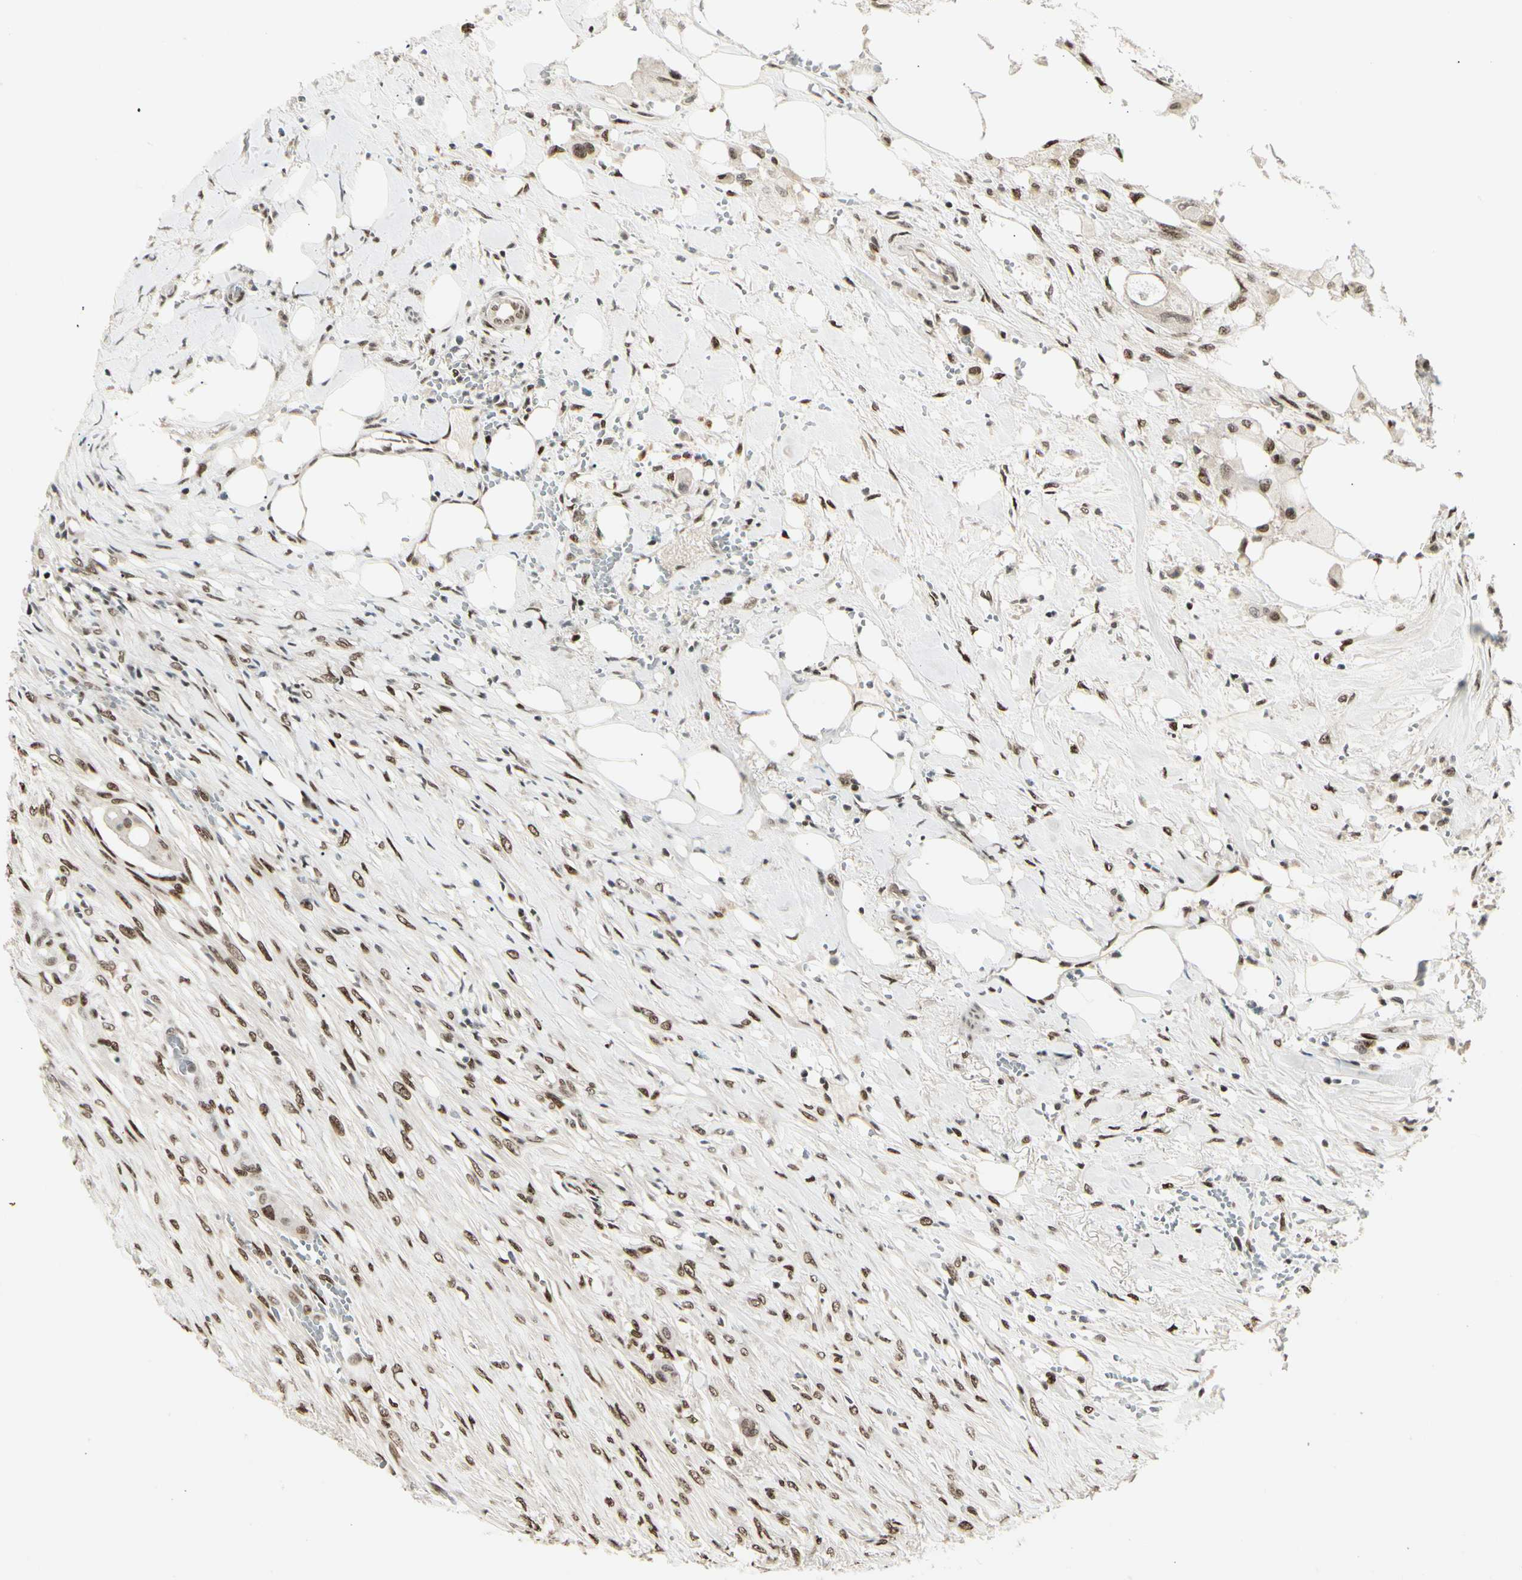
{"staining": {"intensity": "moderate", "quantity": ">75%", "location": "nuclear"}, "tissue": "colorectal cancer", "cell_type": "Tumor cells", "image_type": "cancer", "snomed": [{"axis": "morphology", "description": "Adenocarcinoma, NOS"}, {"axis": "topography", "description": "Colon"}], "caption": "IHC micrograph of adenocarcinoma (colorectal) stained for a protein (brown), which exhibits medium levels of moderate nuclear expression in approximately >75% of tumor cells.", "gene": "FOXJ2", "patient": {"sex": "female", "age": 57}}